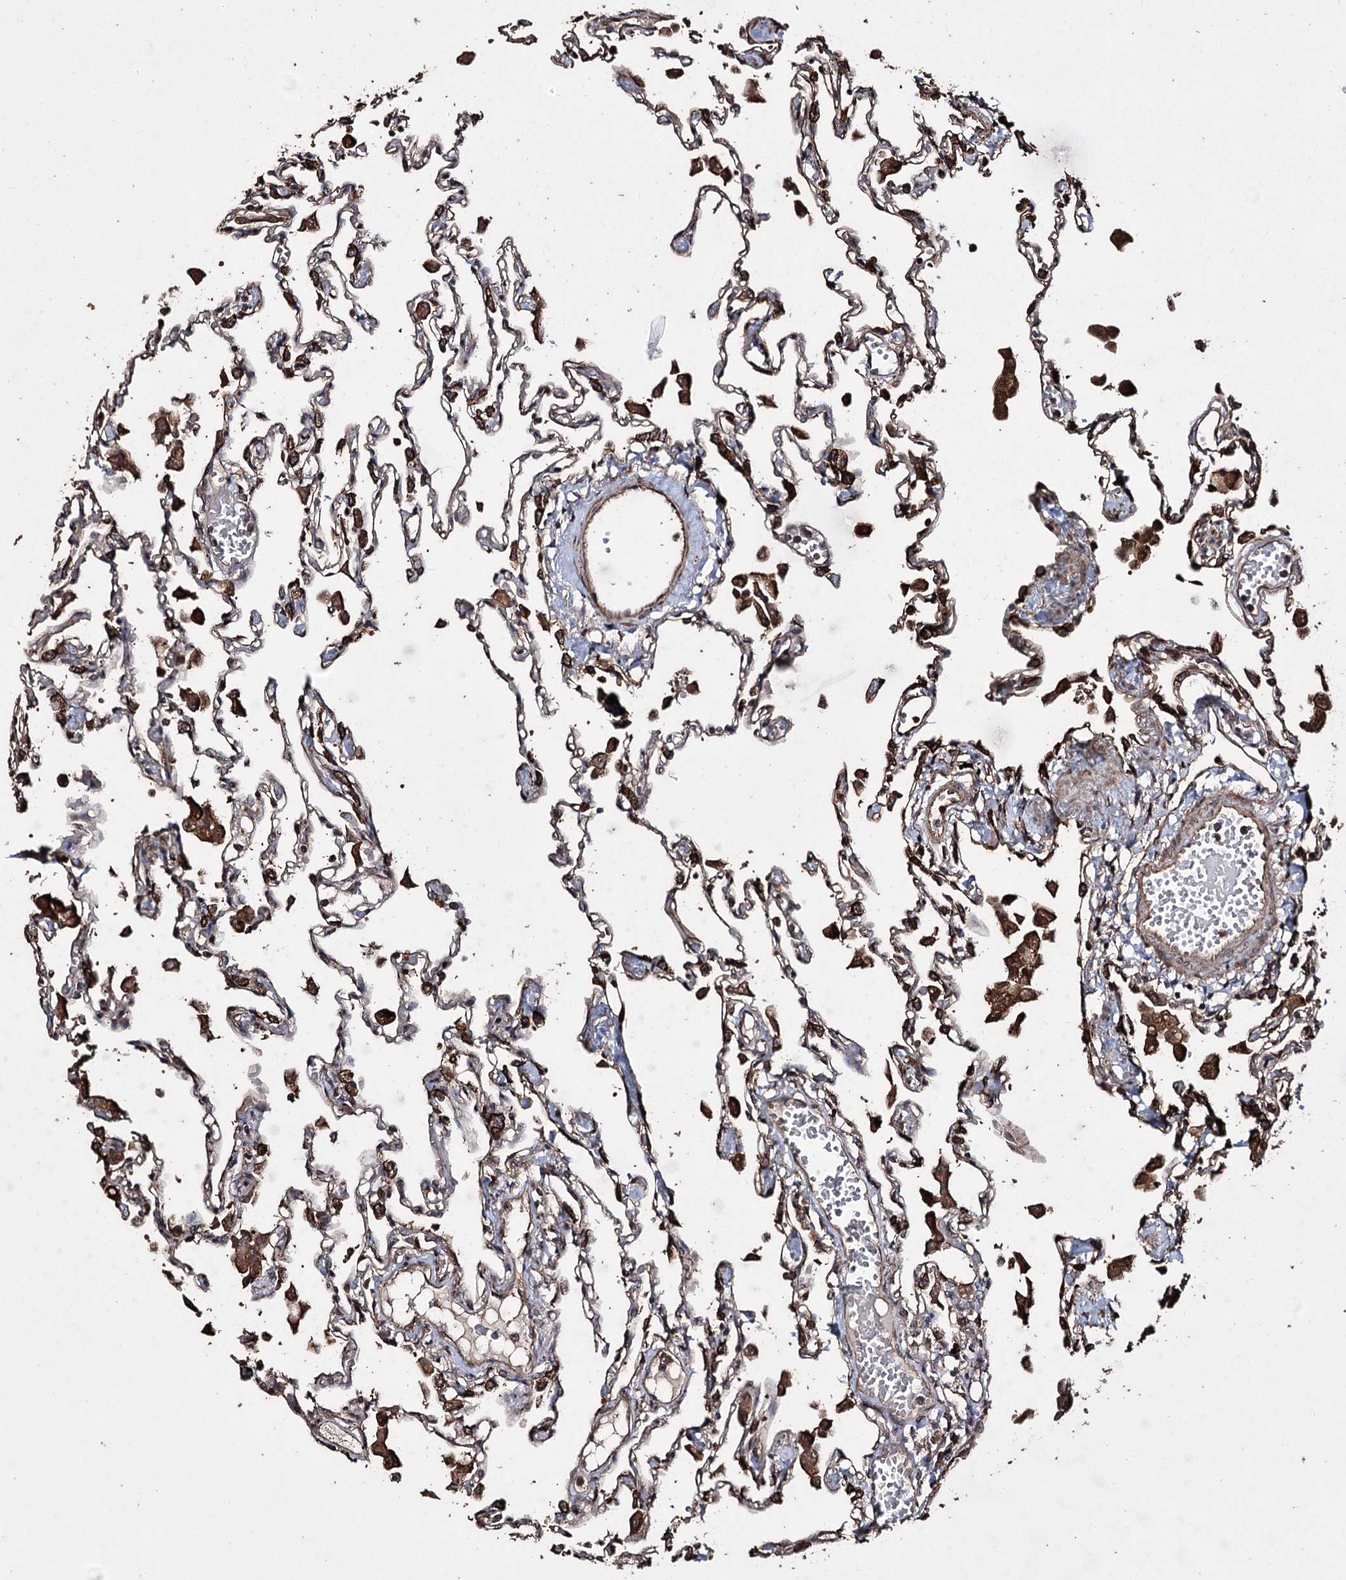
{"staining": {"intensity": "strong", "quantity": "<25%", "location": "cytoplasmic/membranous"}, "tissue": "lung", "cell_type": "Alveolar cells", "image_type": "normal", "snomed": [{"axis": "morphology", "description": "Normal tissue, NOS"}, {"axis": "topography", "description": "Bronchus"}, {"axis": "topography", "description": "Lung"}], "caption": "Immunohistochemistry (IHC) micrograph of unremarkable lung: lung stained using immunohistochemistry exhibits medium levels of strong protein expression localized specifically in the cytoplasmic/membranous of alveolar cells, appearing as a cytoplasmic/membranous brown color.", "gene": "ZNF662", "patient": {"sex": "female", "age": 49}}